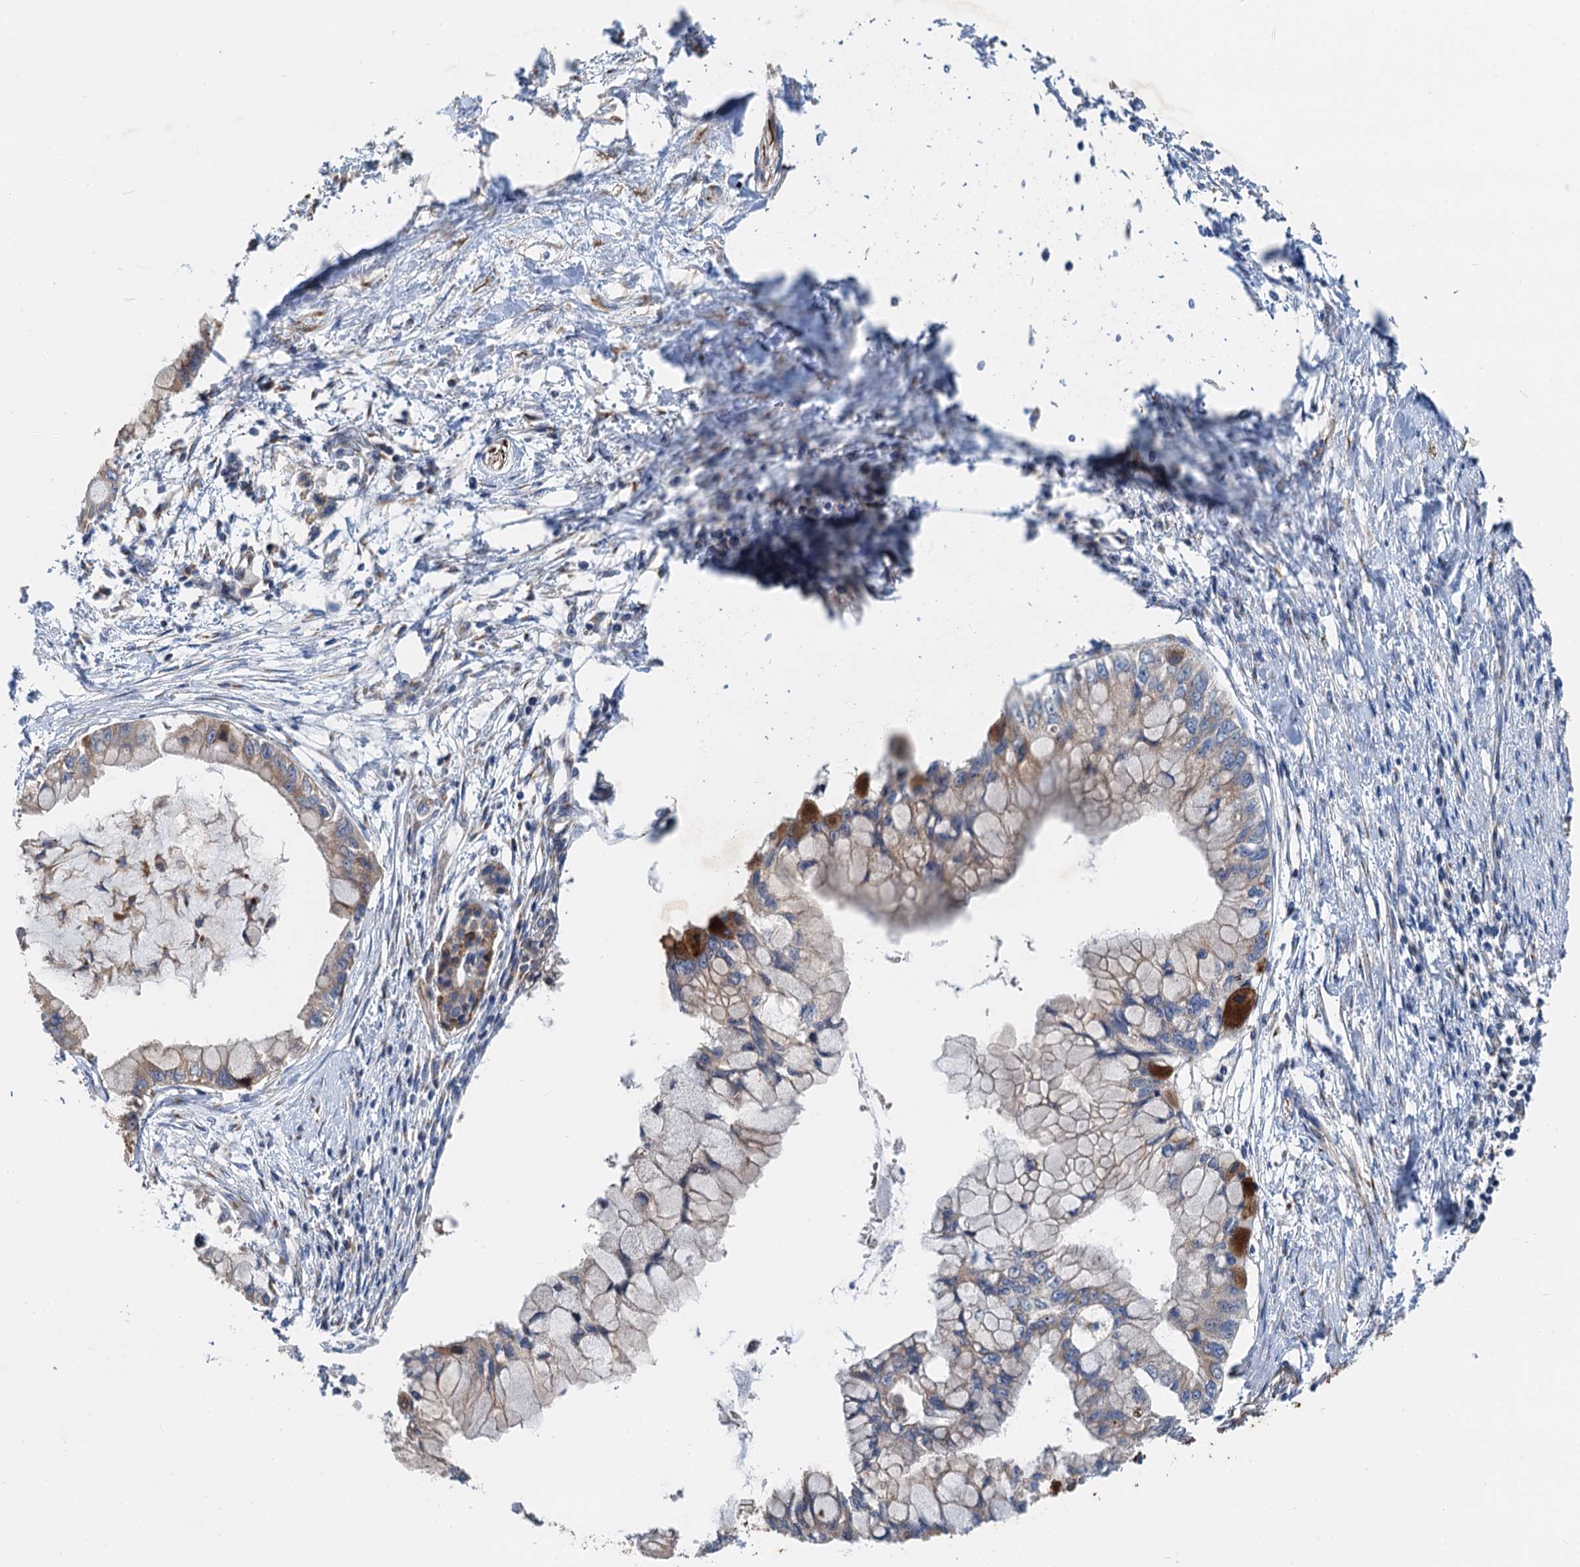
{"staining": {"intensity": "moderate", "quantity": "25%-75%", "location": "cytoplasmic/membranous"}, "tissue": "pancreatic cancer", "cell_type": "Tumor cells", "image_type": "cancer", "snomed": [{"axis": "morphology", "description": "Adenocarcinoma, NOS"}, {"axis": "topography", "description": "Pancreas"}], "caption": "The immunohistochemical stain highlights moderate cytoplasmic/membranous positivity in tumor cells of pancreatic cancer (adenocarcinoma) tissue.", "gene": "ANKRD26", "patient": {"sex": "male", "age": 48}}